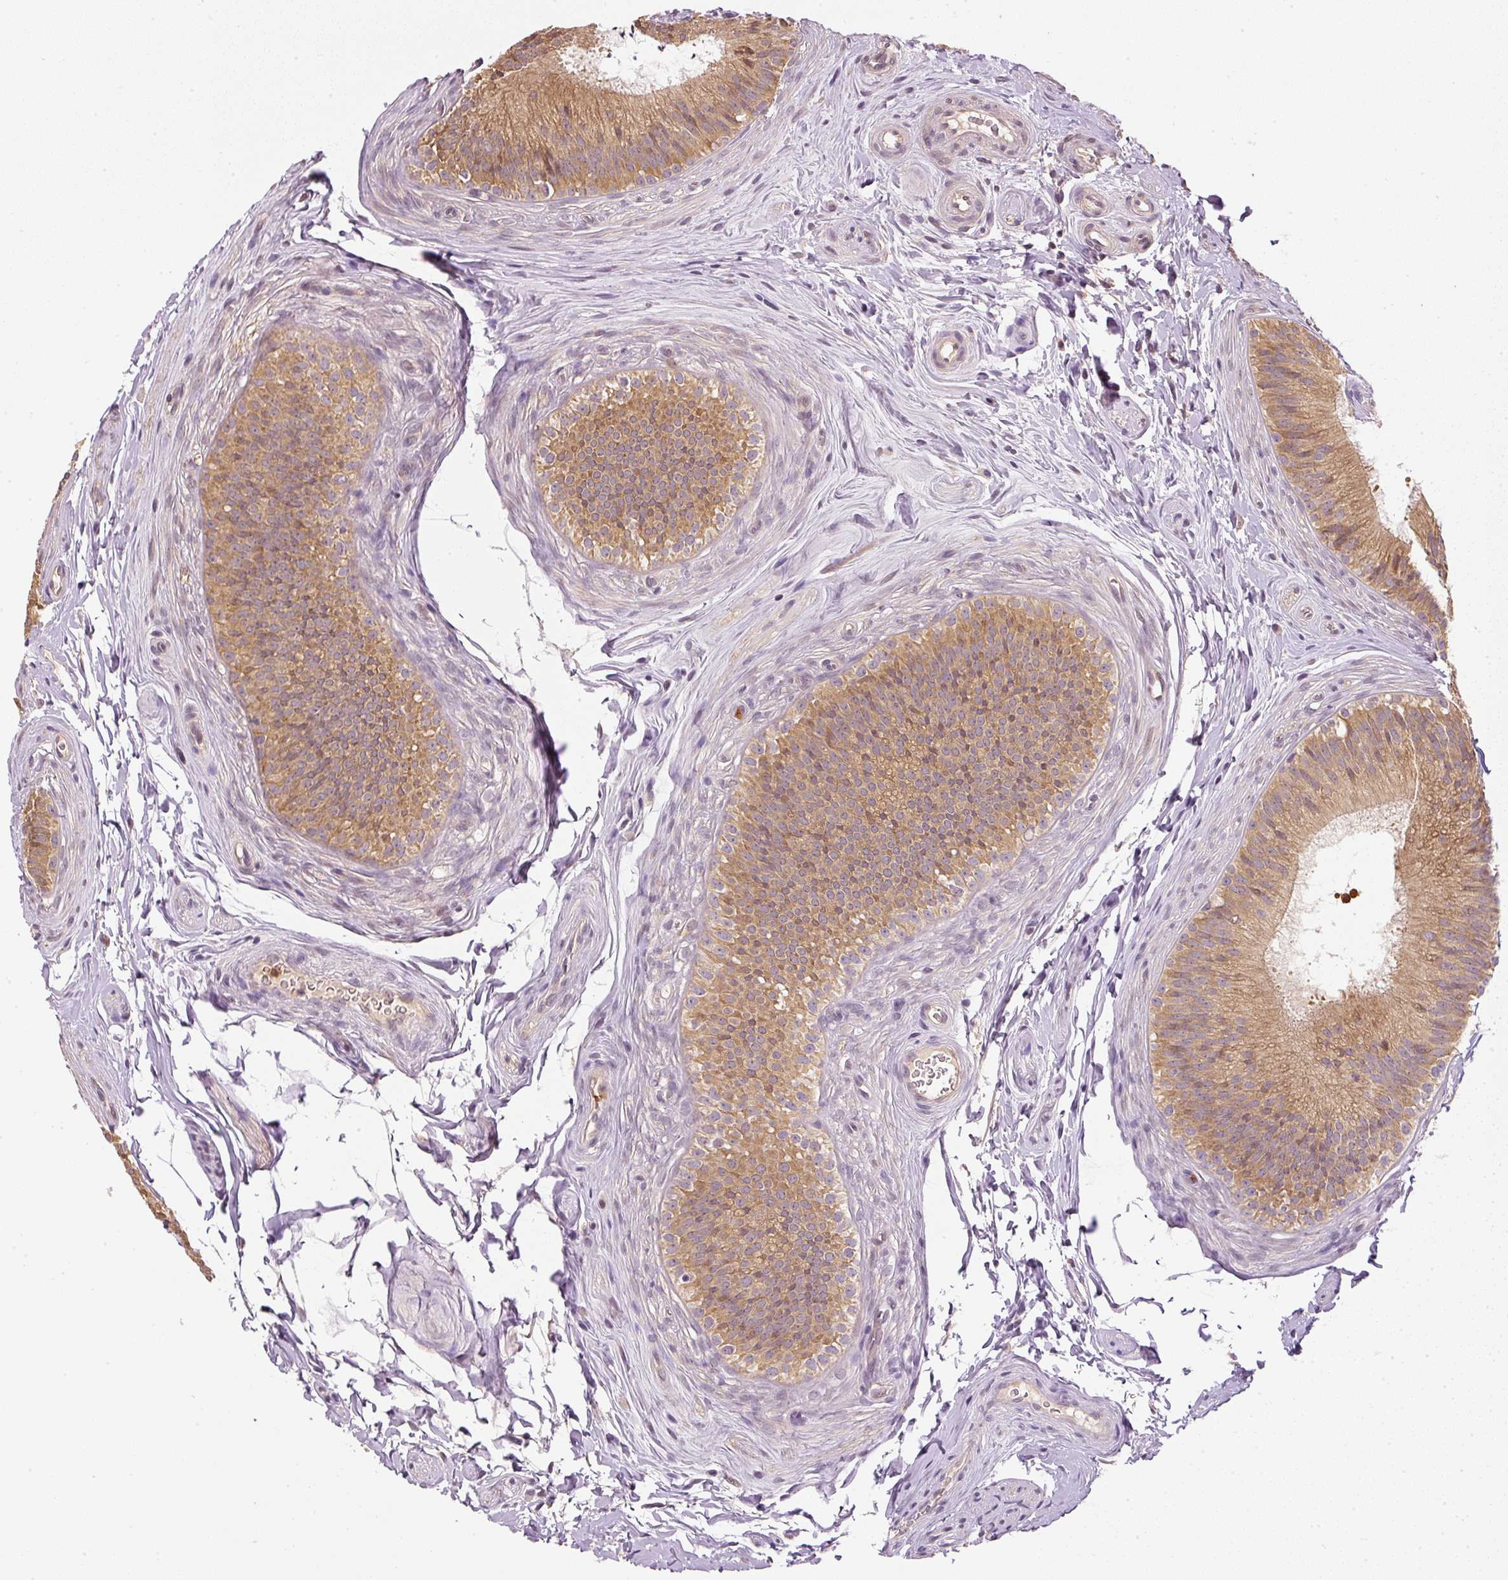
{"staining": {"intensity": "moderate", "quantity": ">75%", "location": "cytoplasmic/membranous"}, "tissue": "epididymis", "cell_type": "Glandular cells", "image_type": "normal", "snomed": [{"axis": "morphology", "description": "Normal tissue, NOS"}, {"axis": "topography", "description": "Epididymis"}], "caption": "Moderate cytoplasmic/membranous staining for a protein is appreciated in about >75% of glandular cells of benign epididymis using IHC.", "gene": "CTTNBP2", "patient": {"sex": "male", "age": 24}}